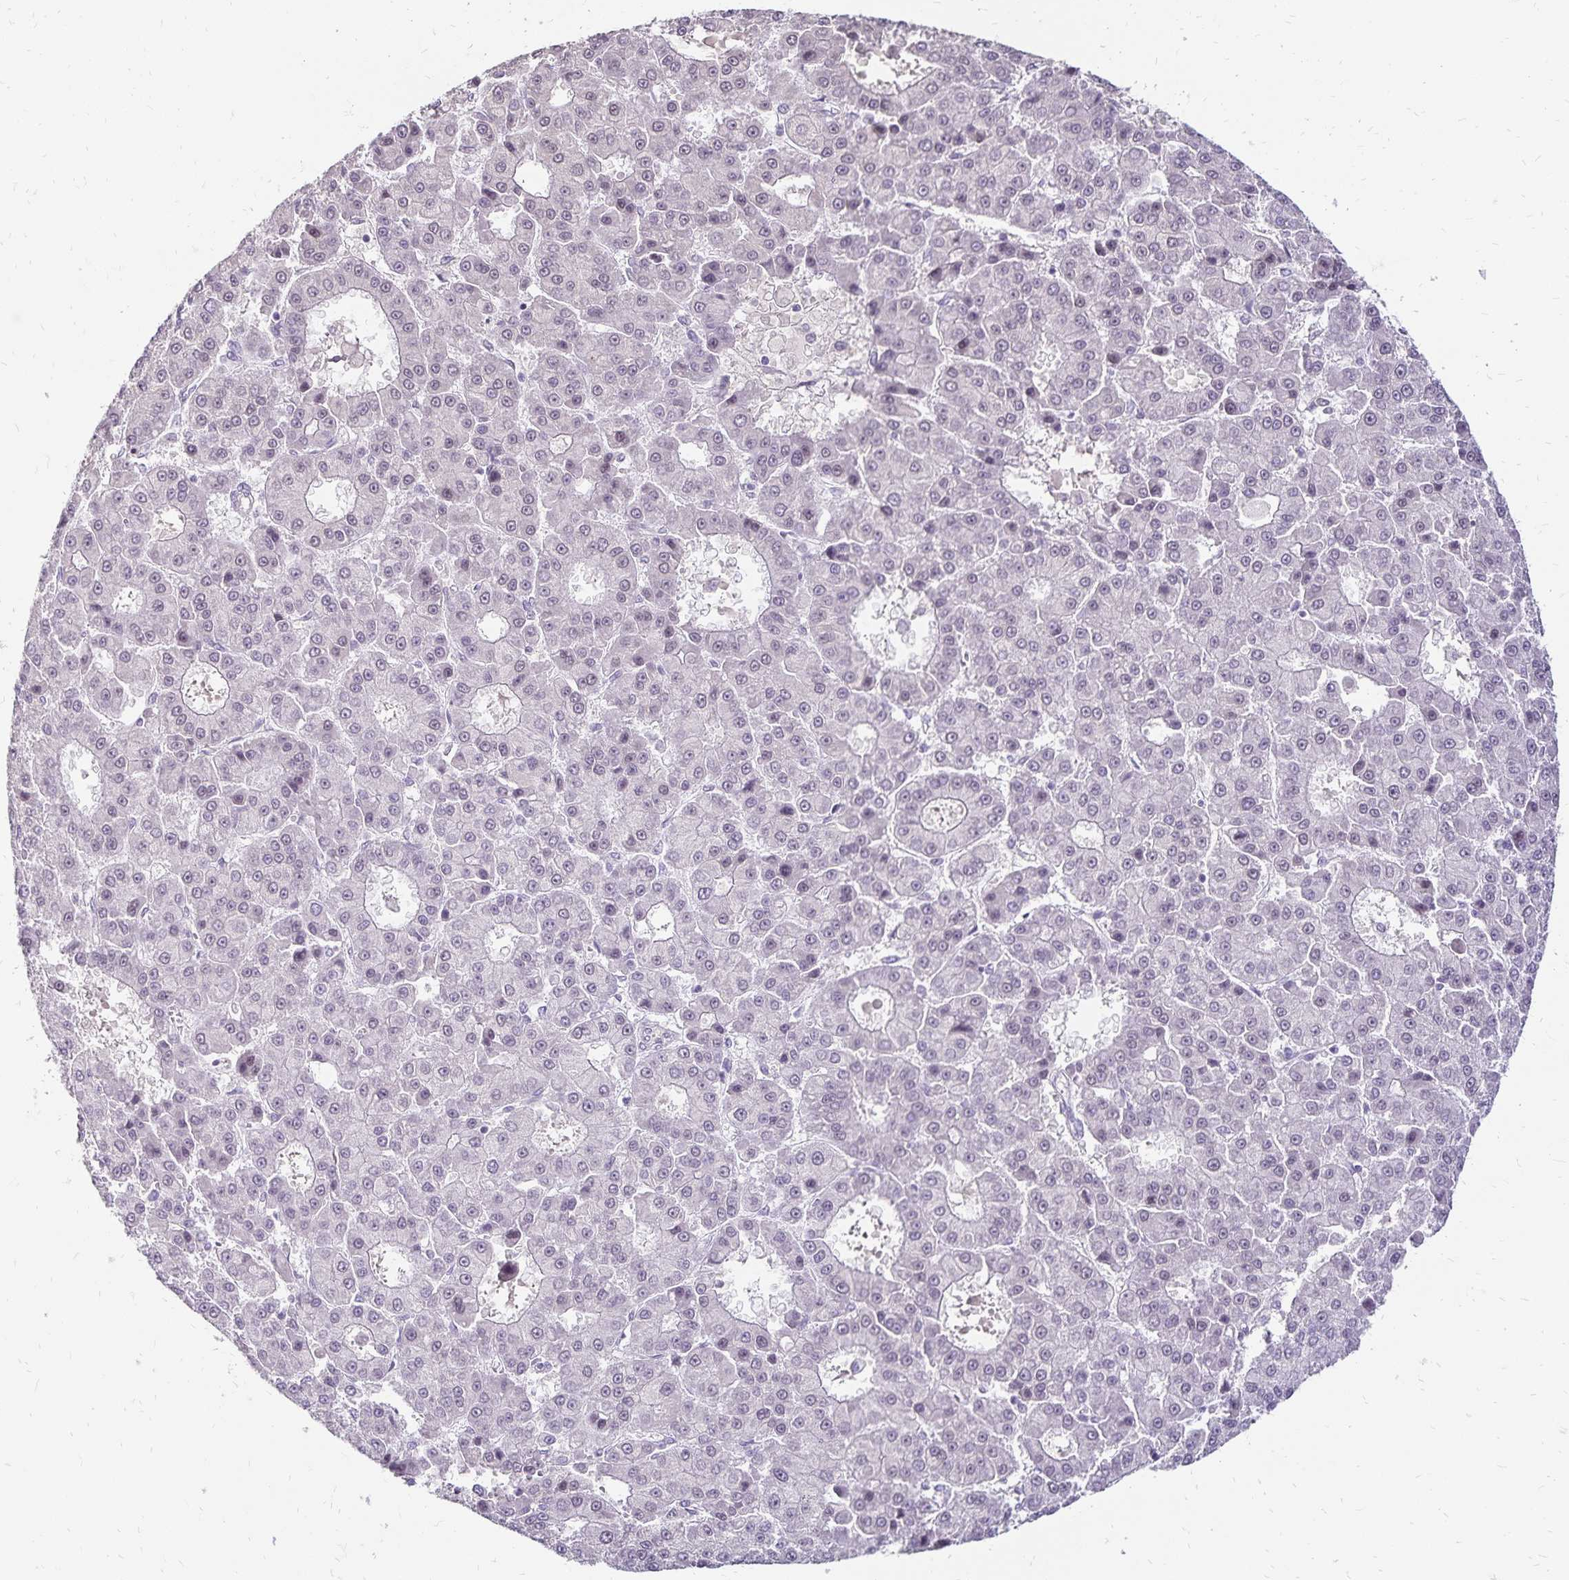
{"staining": {"intensity": "negative", "quantity": "none", "location": "none"}, "tissue": "liver cancer", "cell_type": "Tumor cells", "image_type": "cancer", "snomed": [{"axis": "morphology", "description": "Carcinoma, Hepatocellular, NOS"}, {"axis": "topography", "description": "Liver"}], "caption": "This is an immunohistochemistry micrograph of liver hepatocellular carcinoma. There is no expression in tumor cells.", "gene": "POLB", "patient": {"sex": "male", "age": 70}}